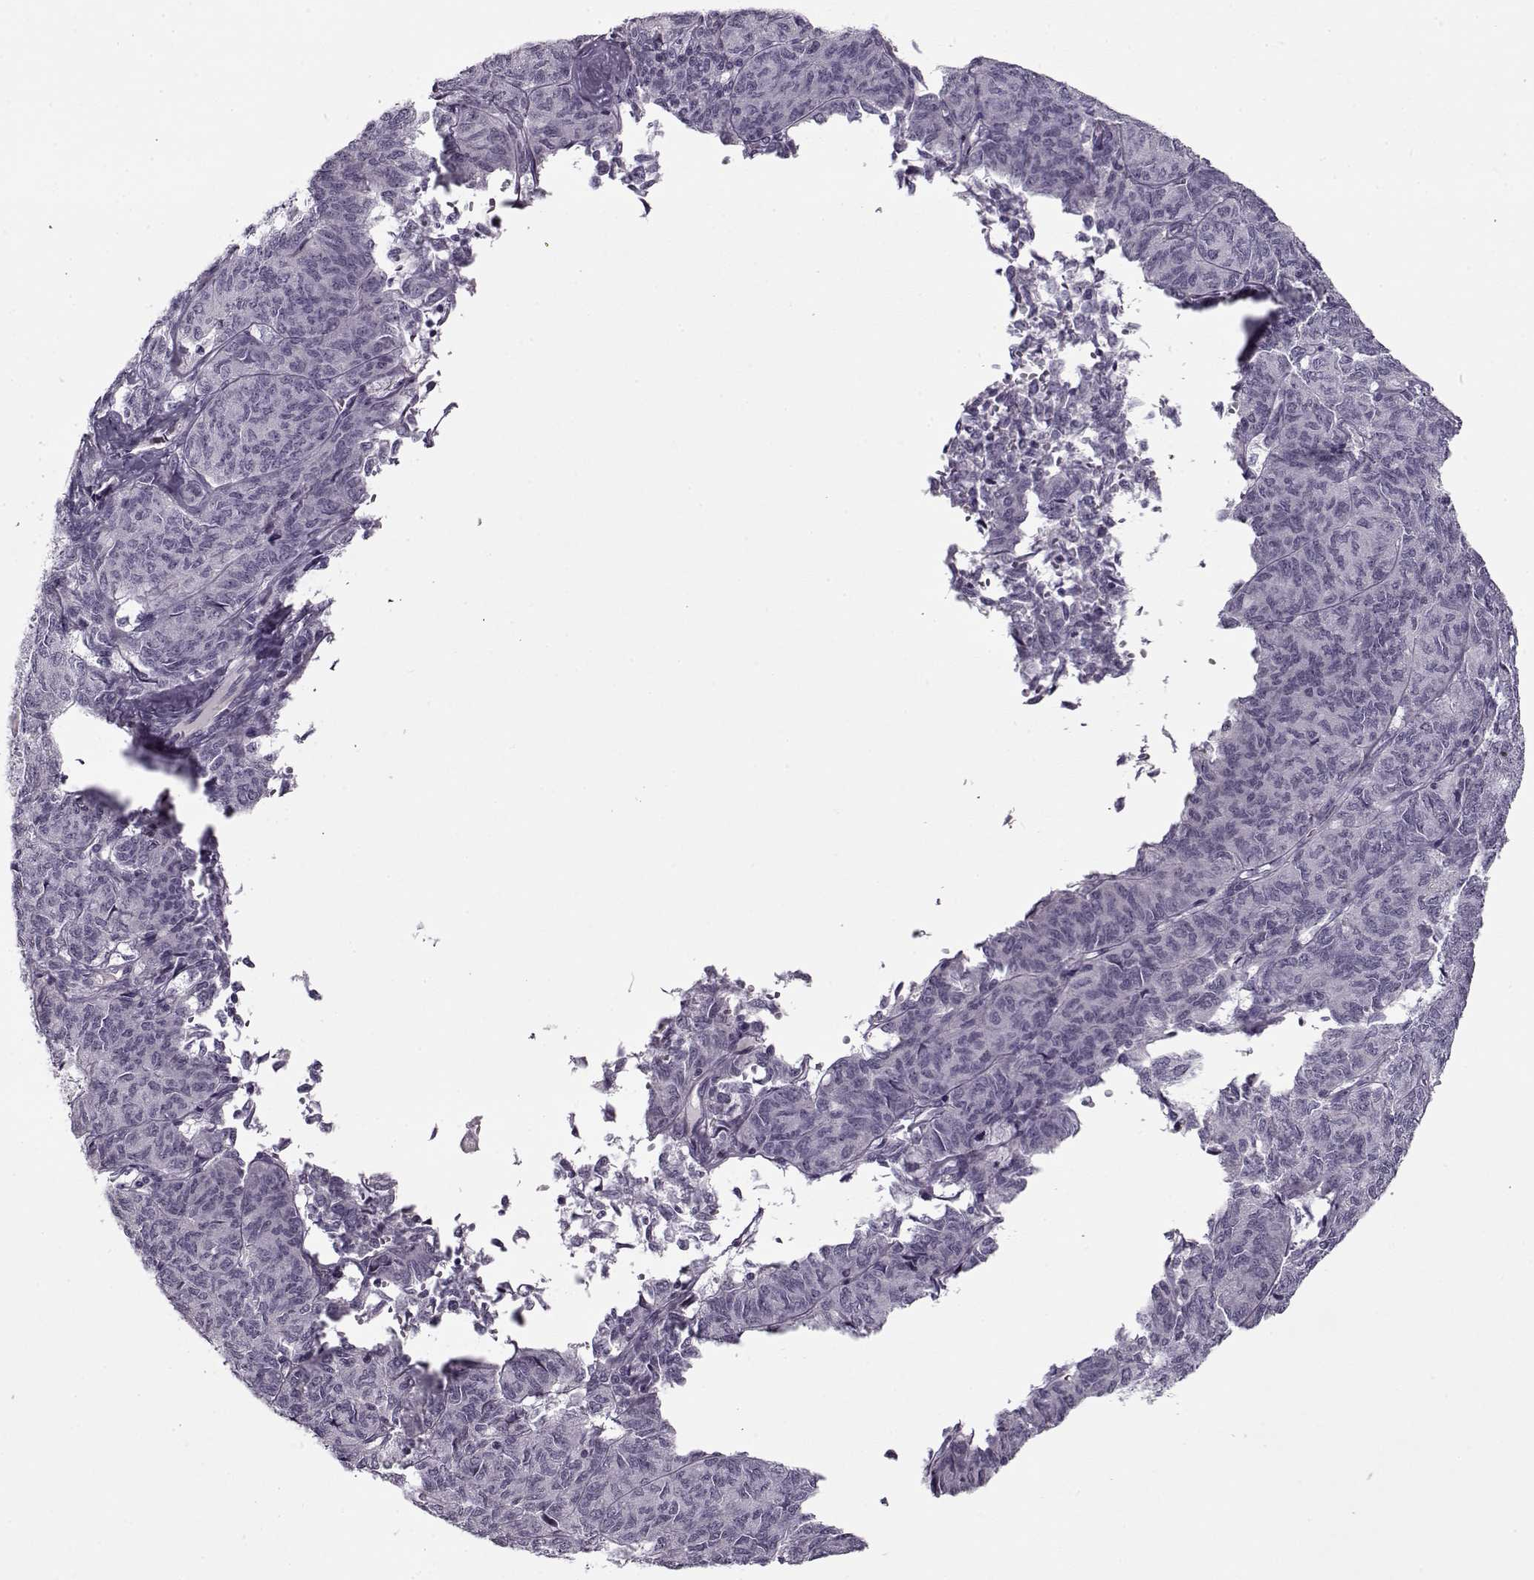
{"staining": {"intensity": "negative", "quantity": "none", "location": "none"}, "tissue": "ovarian cancer", "cell_type": "Tumor cells", "image_type": "cancer", "snomed": [{"axis": "morphology", "description": "Carcinoma, endometroid"}, {"axis": "topography", "description": "Ovary"}], "caption": "Immunohistochemistry (IHC) image of neoplastic tissue: human ovarian cancer (endometroid carcinoma) stained with DAB (3,3'-diaminobenzidine) displays no significant protein positivity in tumor cells.", "gene": "PNMT", "patient": {"sex": "female", "age": 80}}